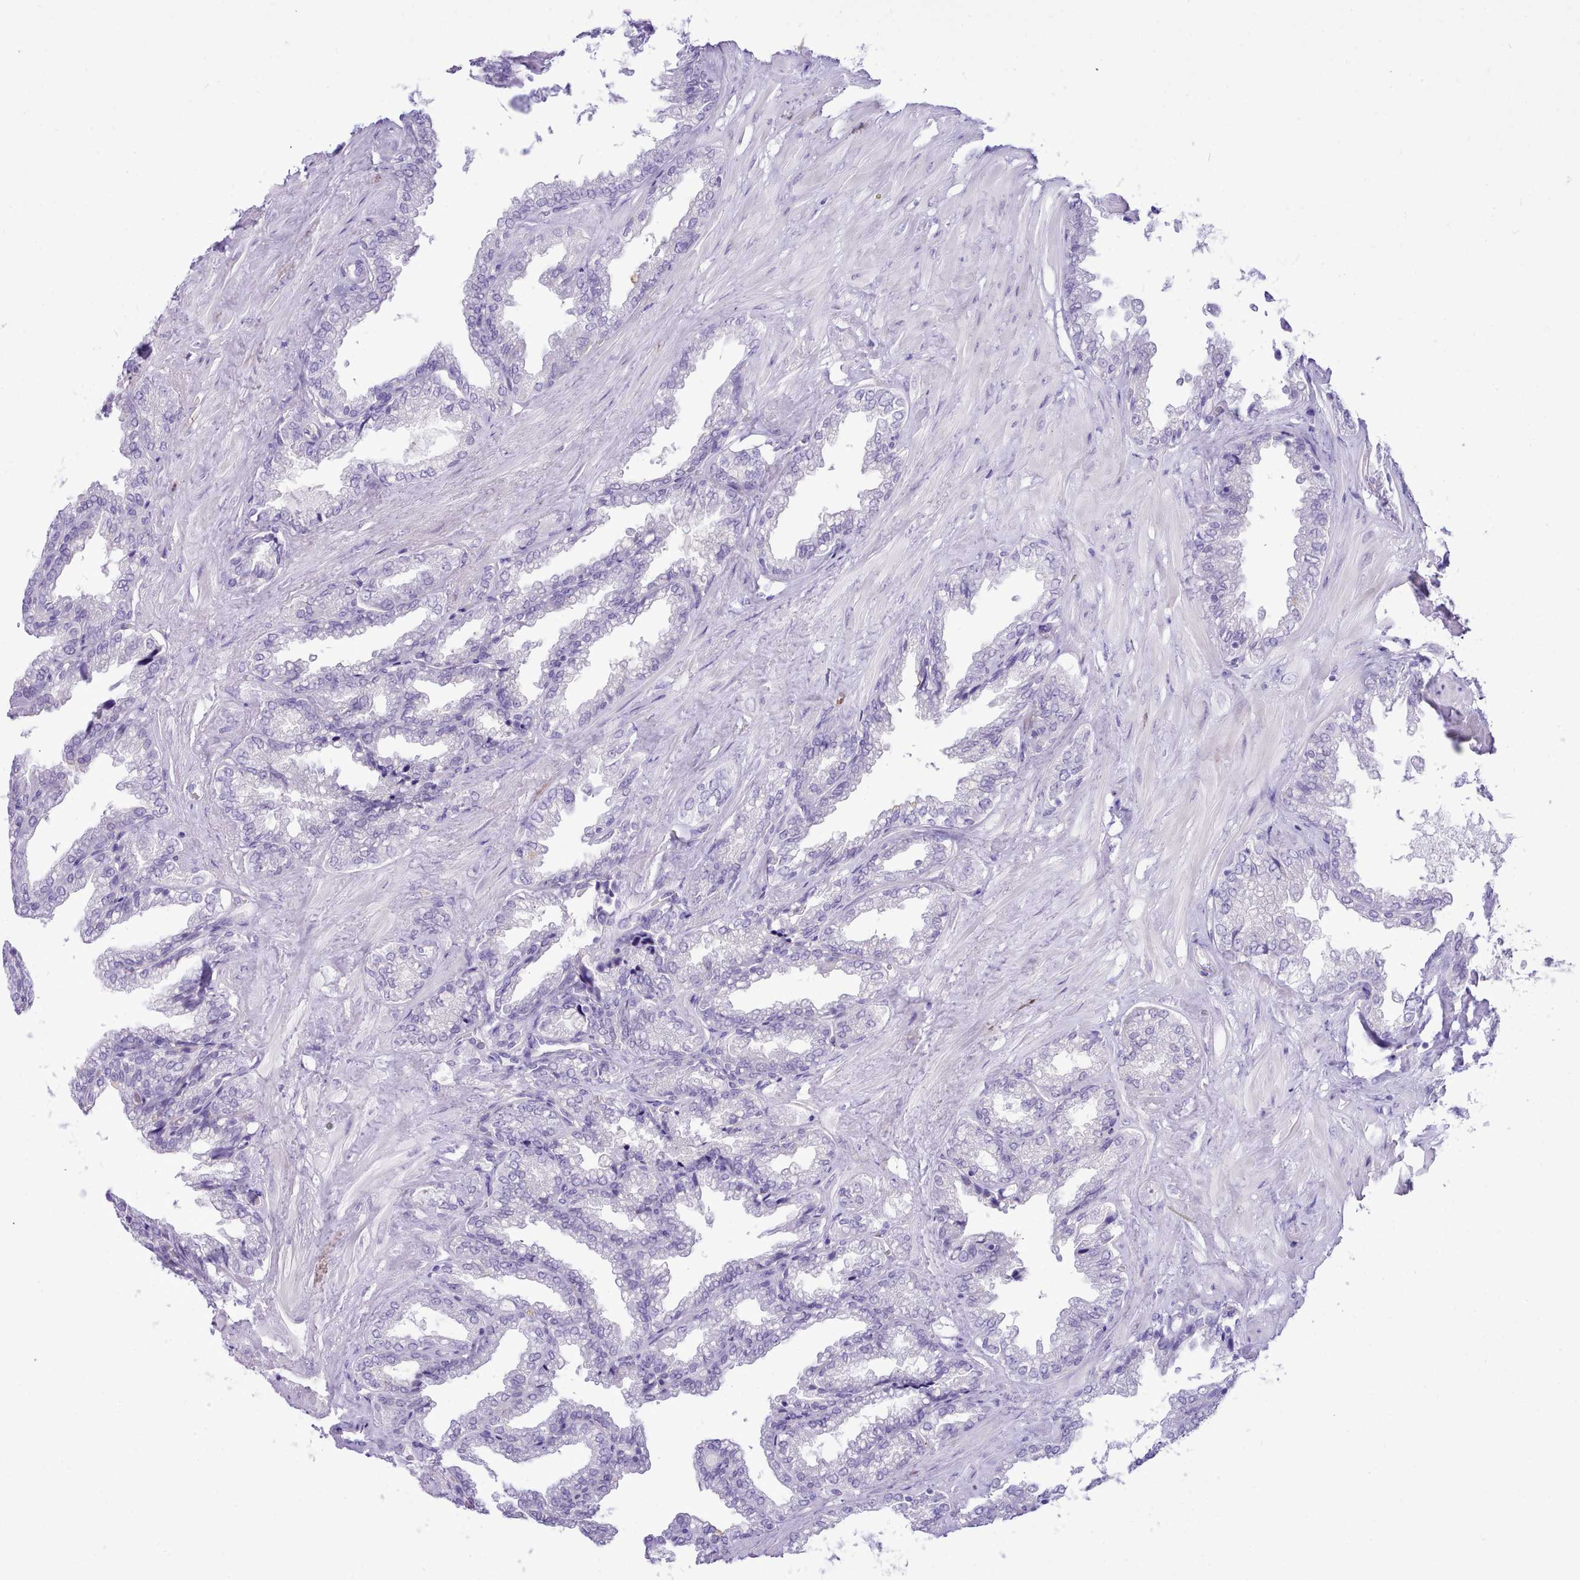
{"staining": {"intensity": "negative", "quantity": "none", "location": "none"}, "tissue": "seminal vesicle", "cell_type": "Glandular cells", "image_type": "normal", "snomed": [{"axis": "morphology", "description": "Normal tissue, NOS"}, {"axis": "topography", "description": "Seminal veicle"}], "caption": "An immunohistochemistry histopathology image of benign seminal vesicle is shown. There is no staining in glandular cells of seminal vesicle. Nuclei are stained in blue.", "gene": "LRRC37A2", "patient": {"sex": "male", "age": 46}}